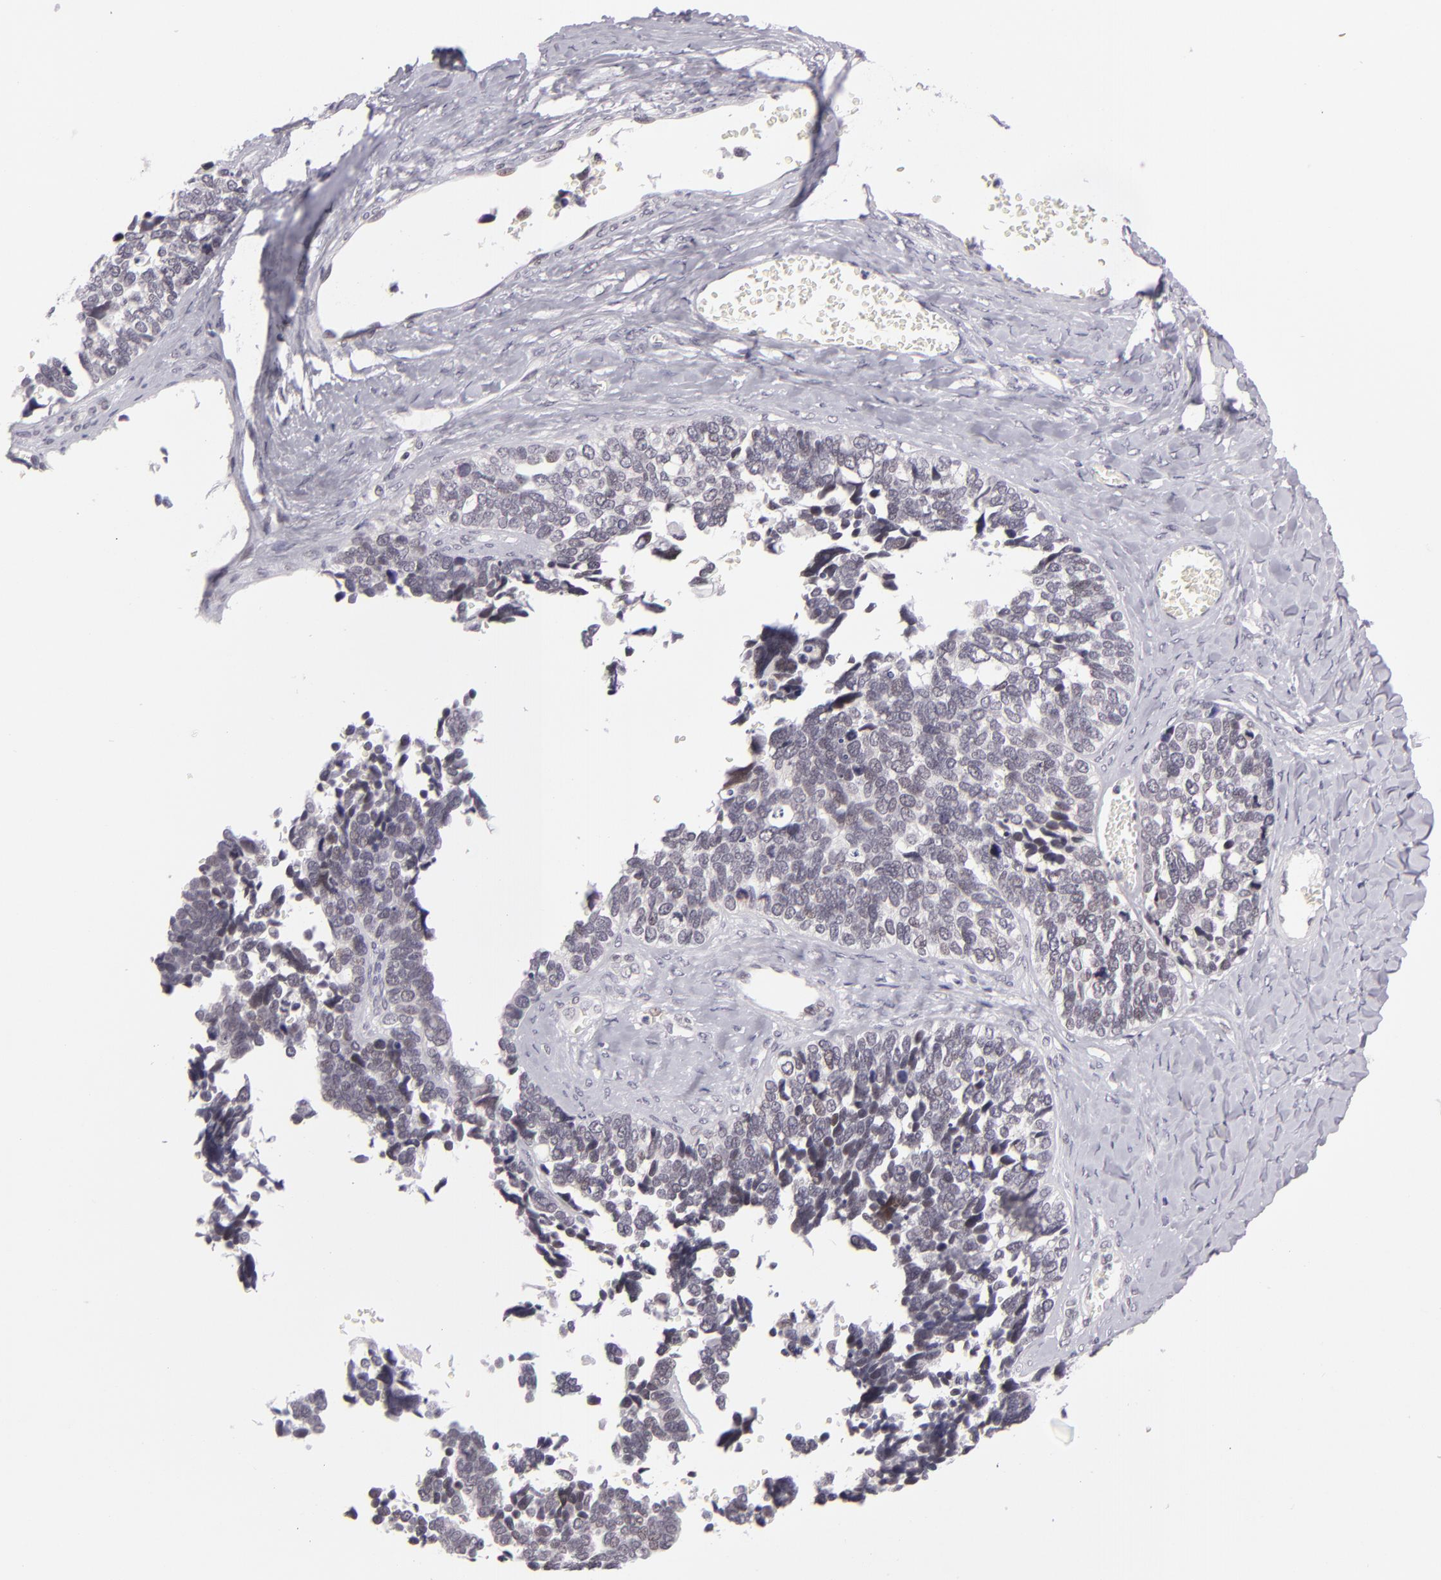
{"staining": {"intensity": "weak", "quantity": "<25%", "location": "nuclear"}, "tissue": "ovarian cancer", "cell_type": "Tumor cells", "image_type": "cancer", "snomed": [{"axis": "morphology", "description": "Cystadenocarcinoma, serous, NOS"}, {"axis": "topography", "description": "Ovary"}], "caption": "There is no significant expression in tumor cells of ovarian cancer.", "gene": "ZNF205", "patient": {"sex": "female", "age": 77}}